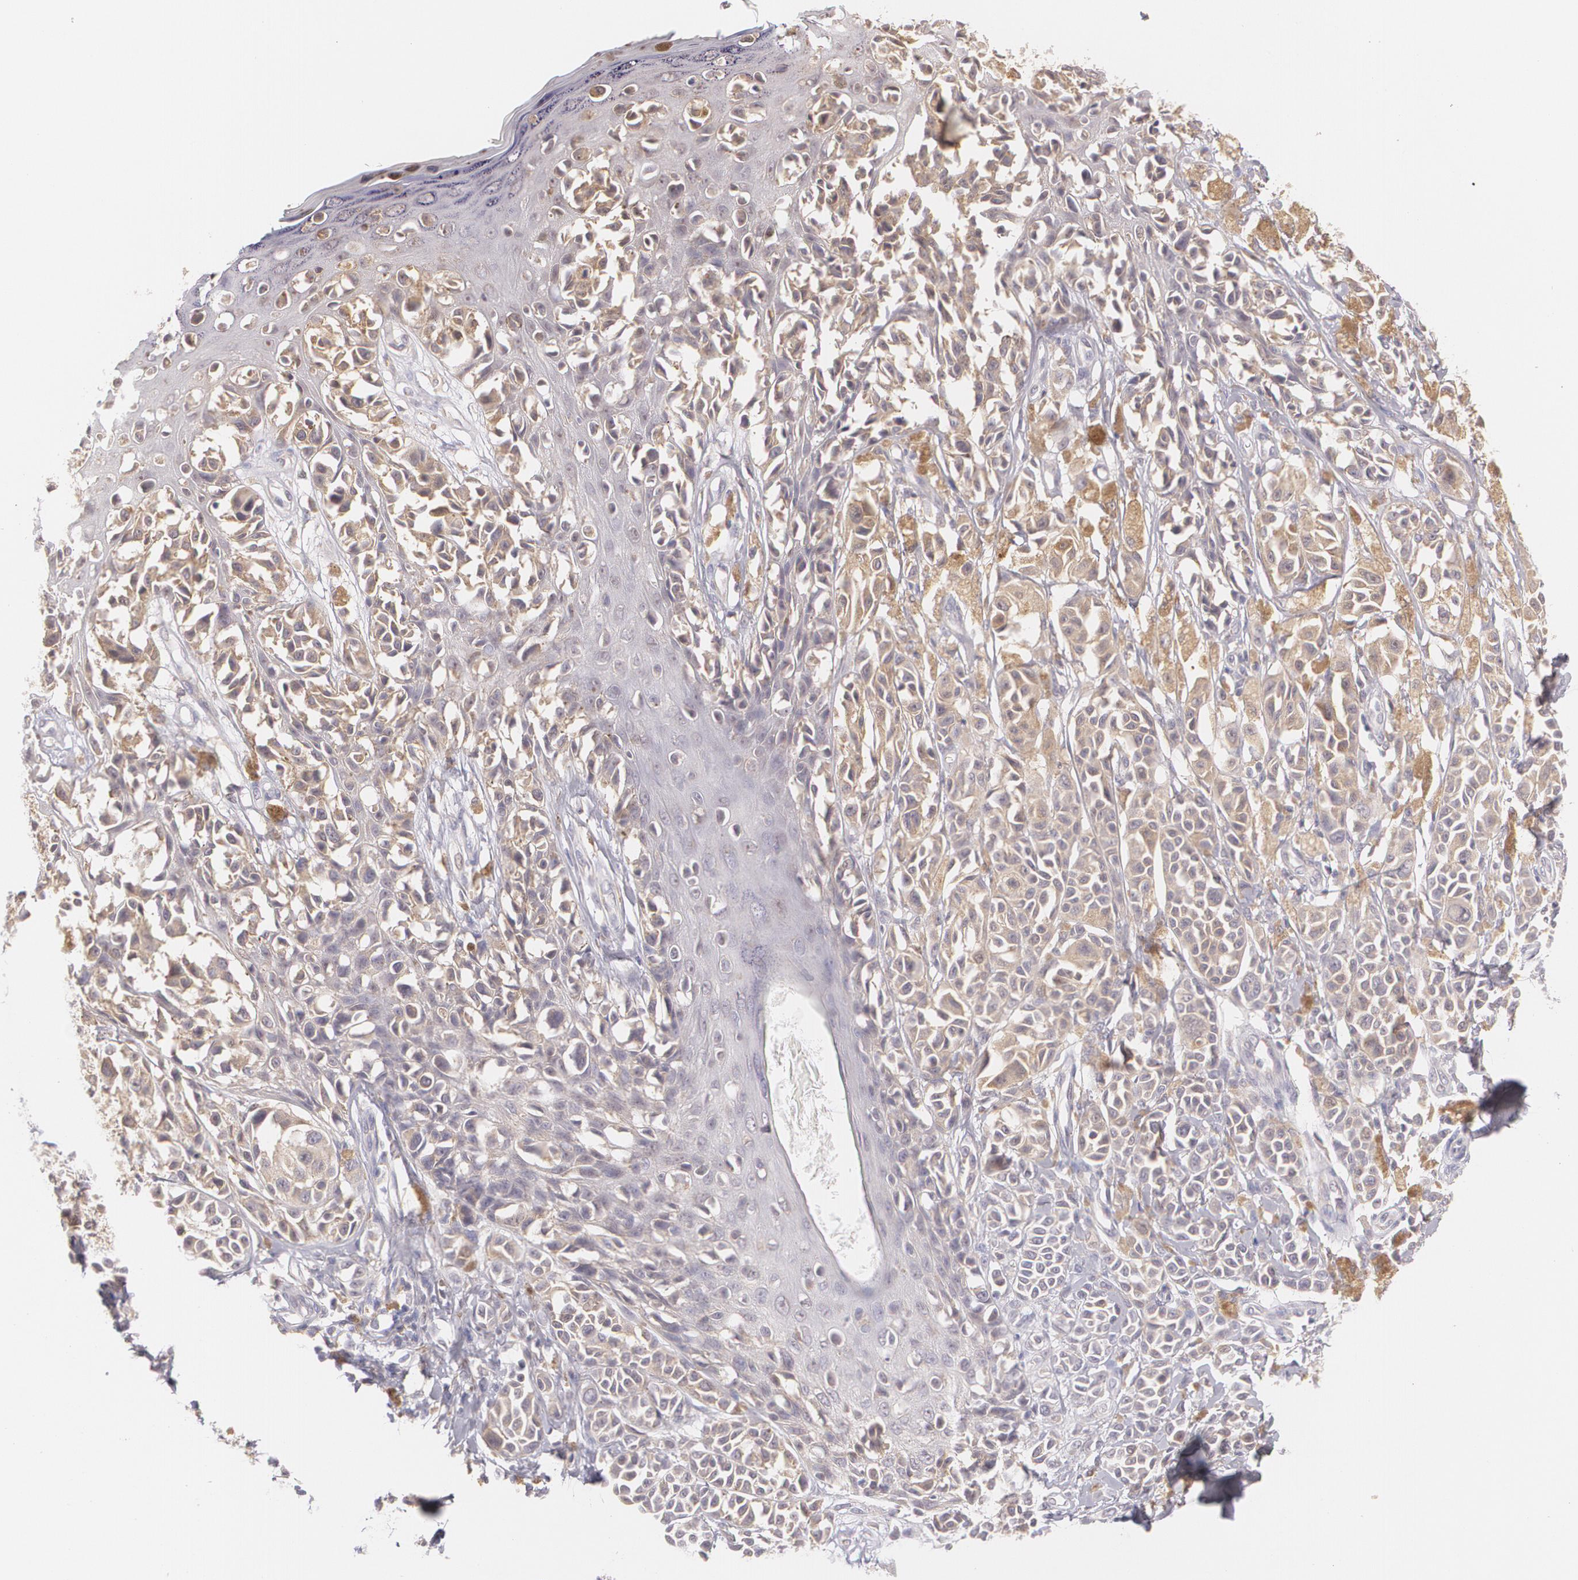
{"staining": {"intensity": "weak", "quantity": ">75%", "location": "cytoplasmic/membranous"}, "tissue": "melanoma", "cell_type": "Tumor cells", "image_type": "cancer", "snomed": [{"axis": "morphology", "description": "Malignant melanoma, NOS"}, {"axis": "topography", "description": "Skin"}], "caption": "A brown stain labels weak cytoplasmic/membranous staining of a protein in human malignant melanoma tumor cells. (DAB (3,3'-diaminobenzidine) = brown stain, brightfield microscopy at high magnification).", "gene": "CCL17", "patient": {"sex": "female", "age": 38}}